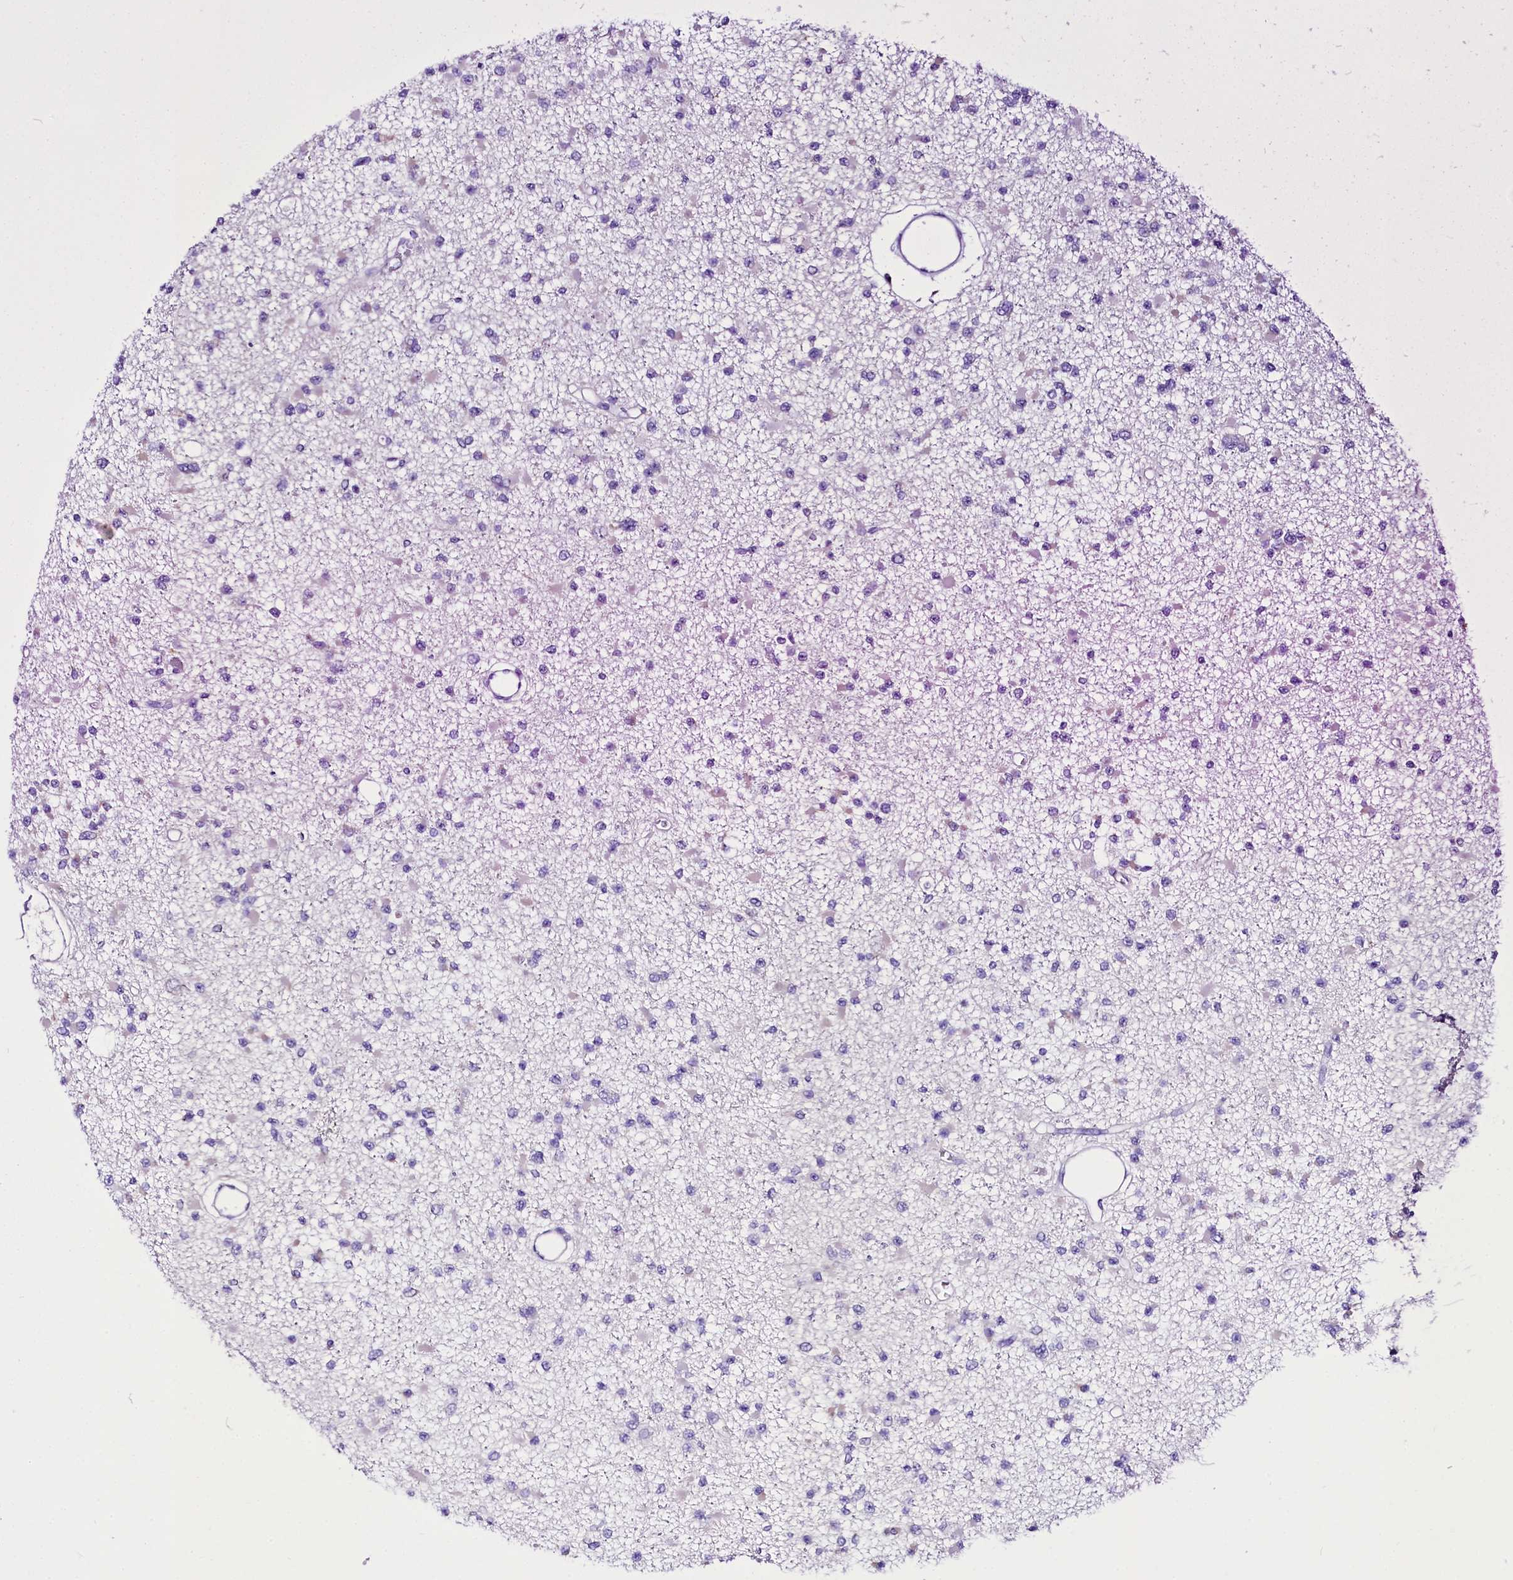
{"staining": {"intensity": "negative", "quantity": "none", "location": "none"}, "tissue": "glioma", "cell_type": "Tumor cells", "image_type": "cancer", "snomed": [{"axis": "morphology", "description": "Glioma, malignant, Low grade"}, {"axis": "topography", "description": "Brain"}], "caption": "DAB (3,3'-diaminobenzidine) immunohistochemical staining of malignant glioma (low-grade) shows no significant positivity in tumor cells. (Stains: DAB IHC with hematoxylin counter stain, Microscopy: brightfield microscopy at high magnification).", "gene": "A2ML1", "patient": {"sex": "female", "age": 22}}